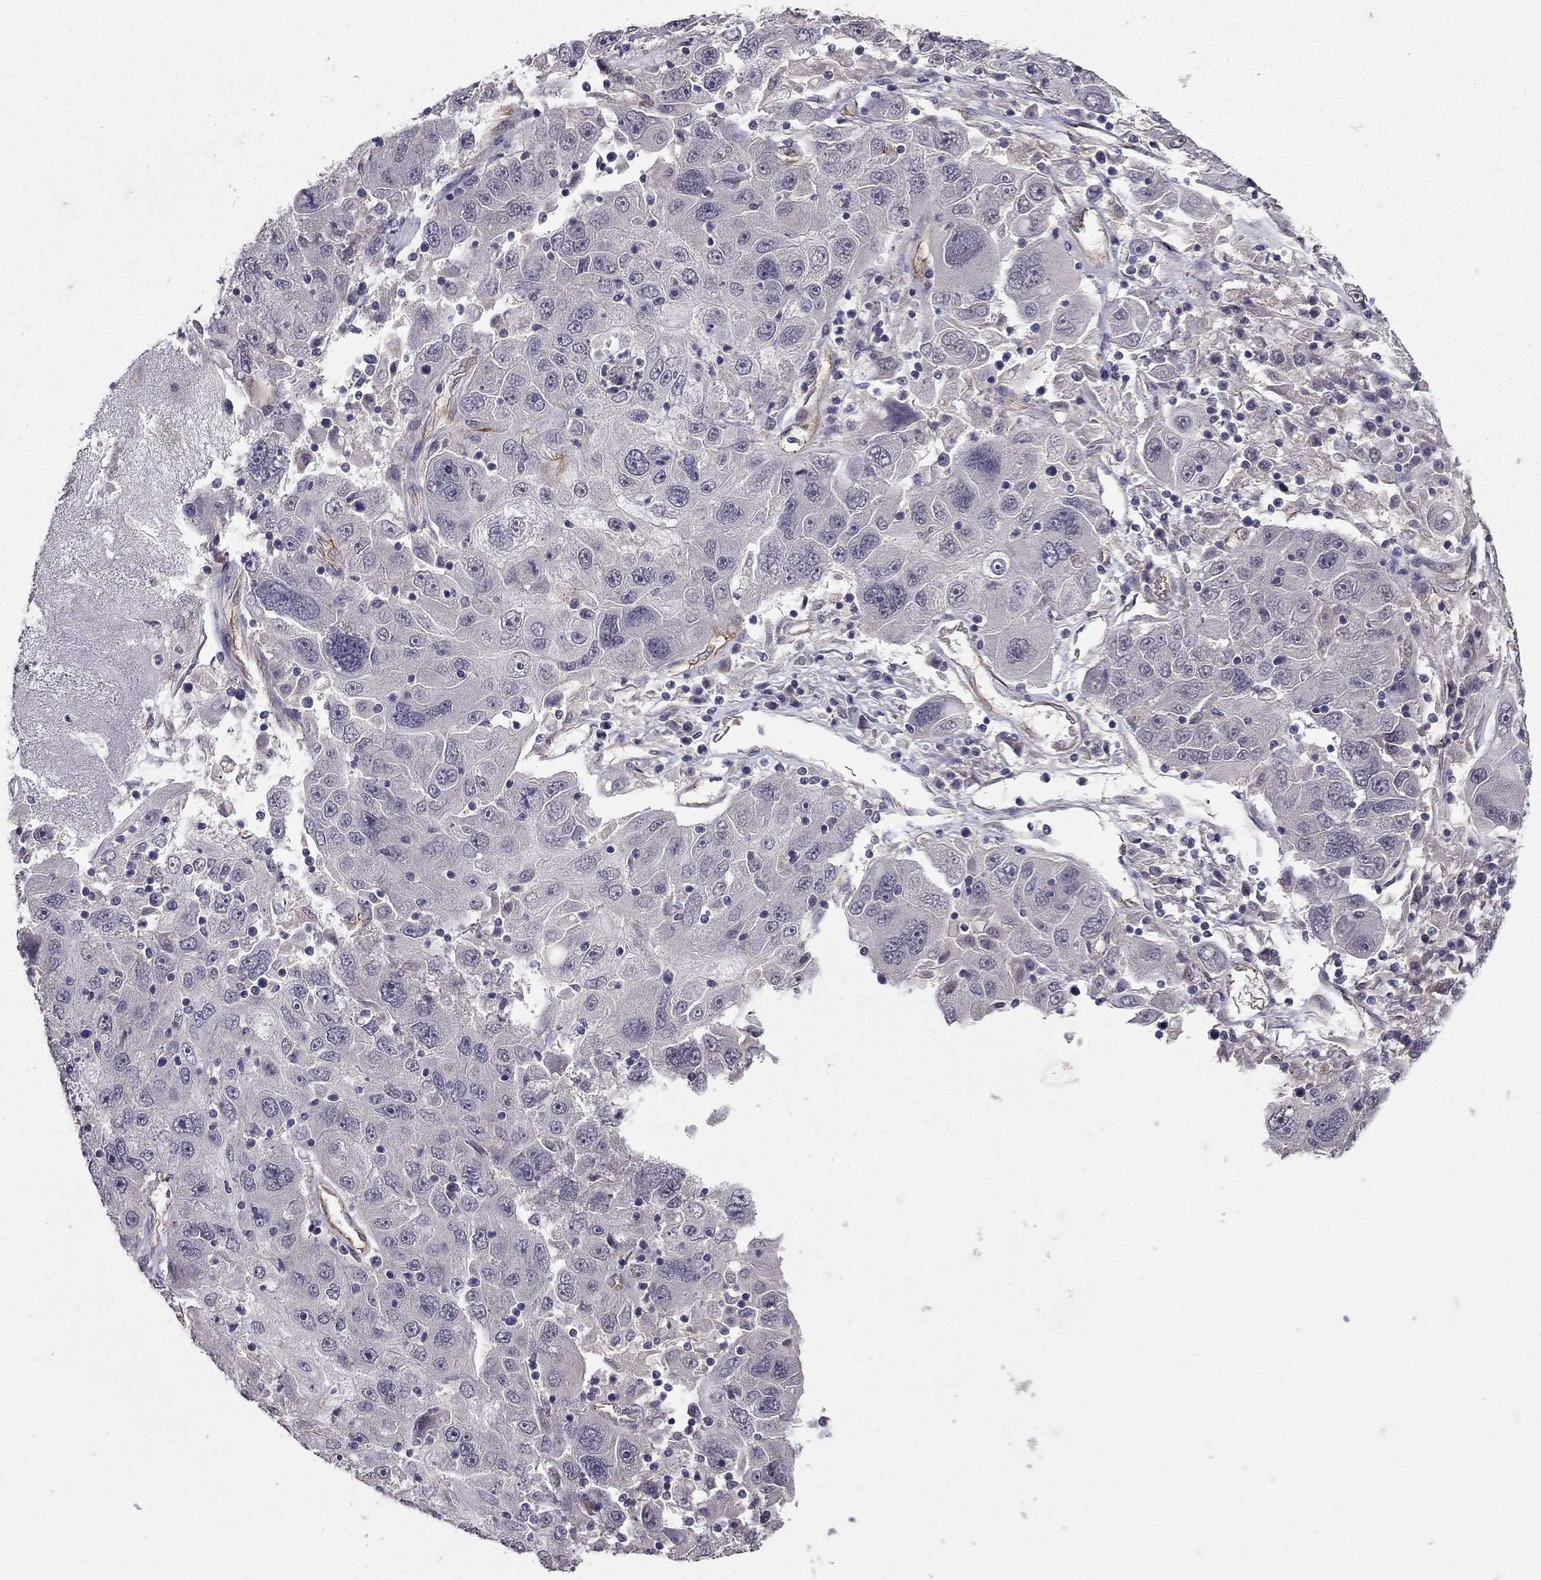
{"staining": {"intensity": "negative", "quantity": "none", "location": "none"}, "tissue": "stomach cancer", "cell_type": "Tumor cells", "image_type": "cancer", "snomed": [{"axis": "morphology", "description": "Adenocarcinoma, NOS"}, {"axis": "topography", "description": "Stomach"}], "caption": "A photomicrograph of human stomach cancer is negative for staining in tumor cells.", "gene": "RASIP1", "patient": {"sex": "male", "age": 56}}